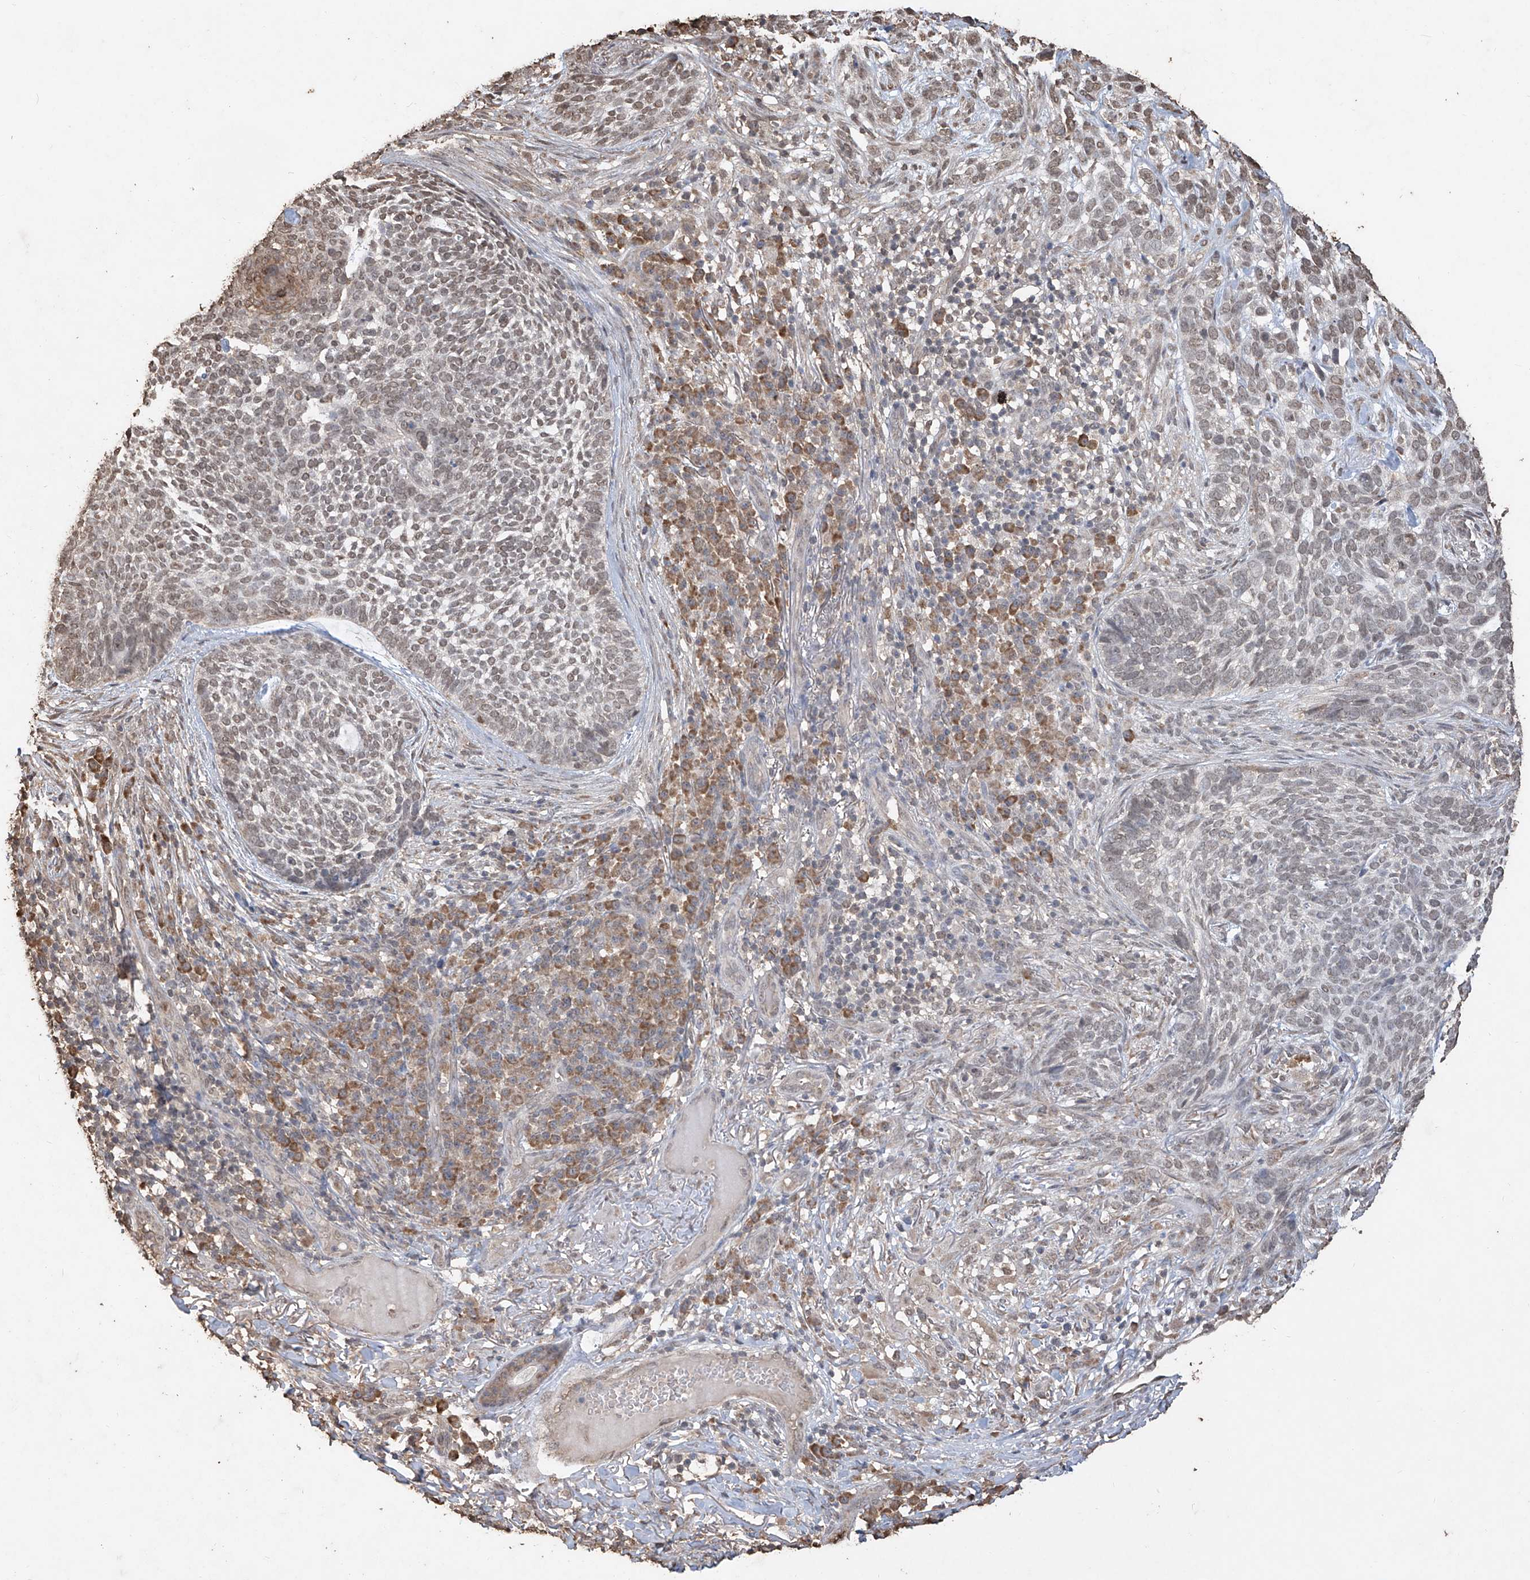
{"staining": {"intensity": "weak", "quantity": "25%-75%", "location": "nuclear"}, "tissue": "skin cancer", "cell_type": "Tumor cells", "image_type": "cancer", "snomed": [{"axis": "morphology", "description": "Basal cell carcinoma"}, {"axis": "topography", "description": "Skin"}], "caption": "DAB (3,3'-diaminobenzidine) immunohistochemical staining of skin basal cell carcinoma shows weak nuclear protein positivity in approximately 25%-75% of tumor cells.", "gene": "ELOVL1", "patient": {"sex": "female", "age": 64}}